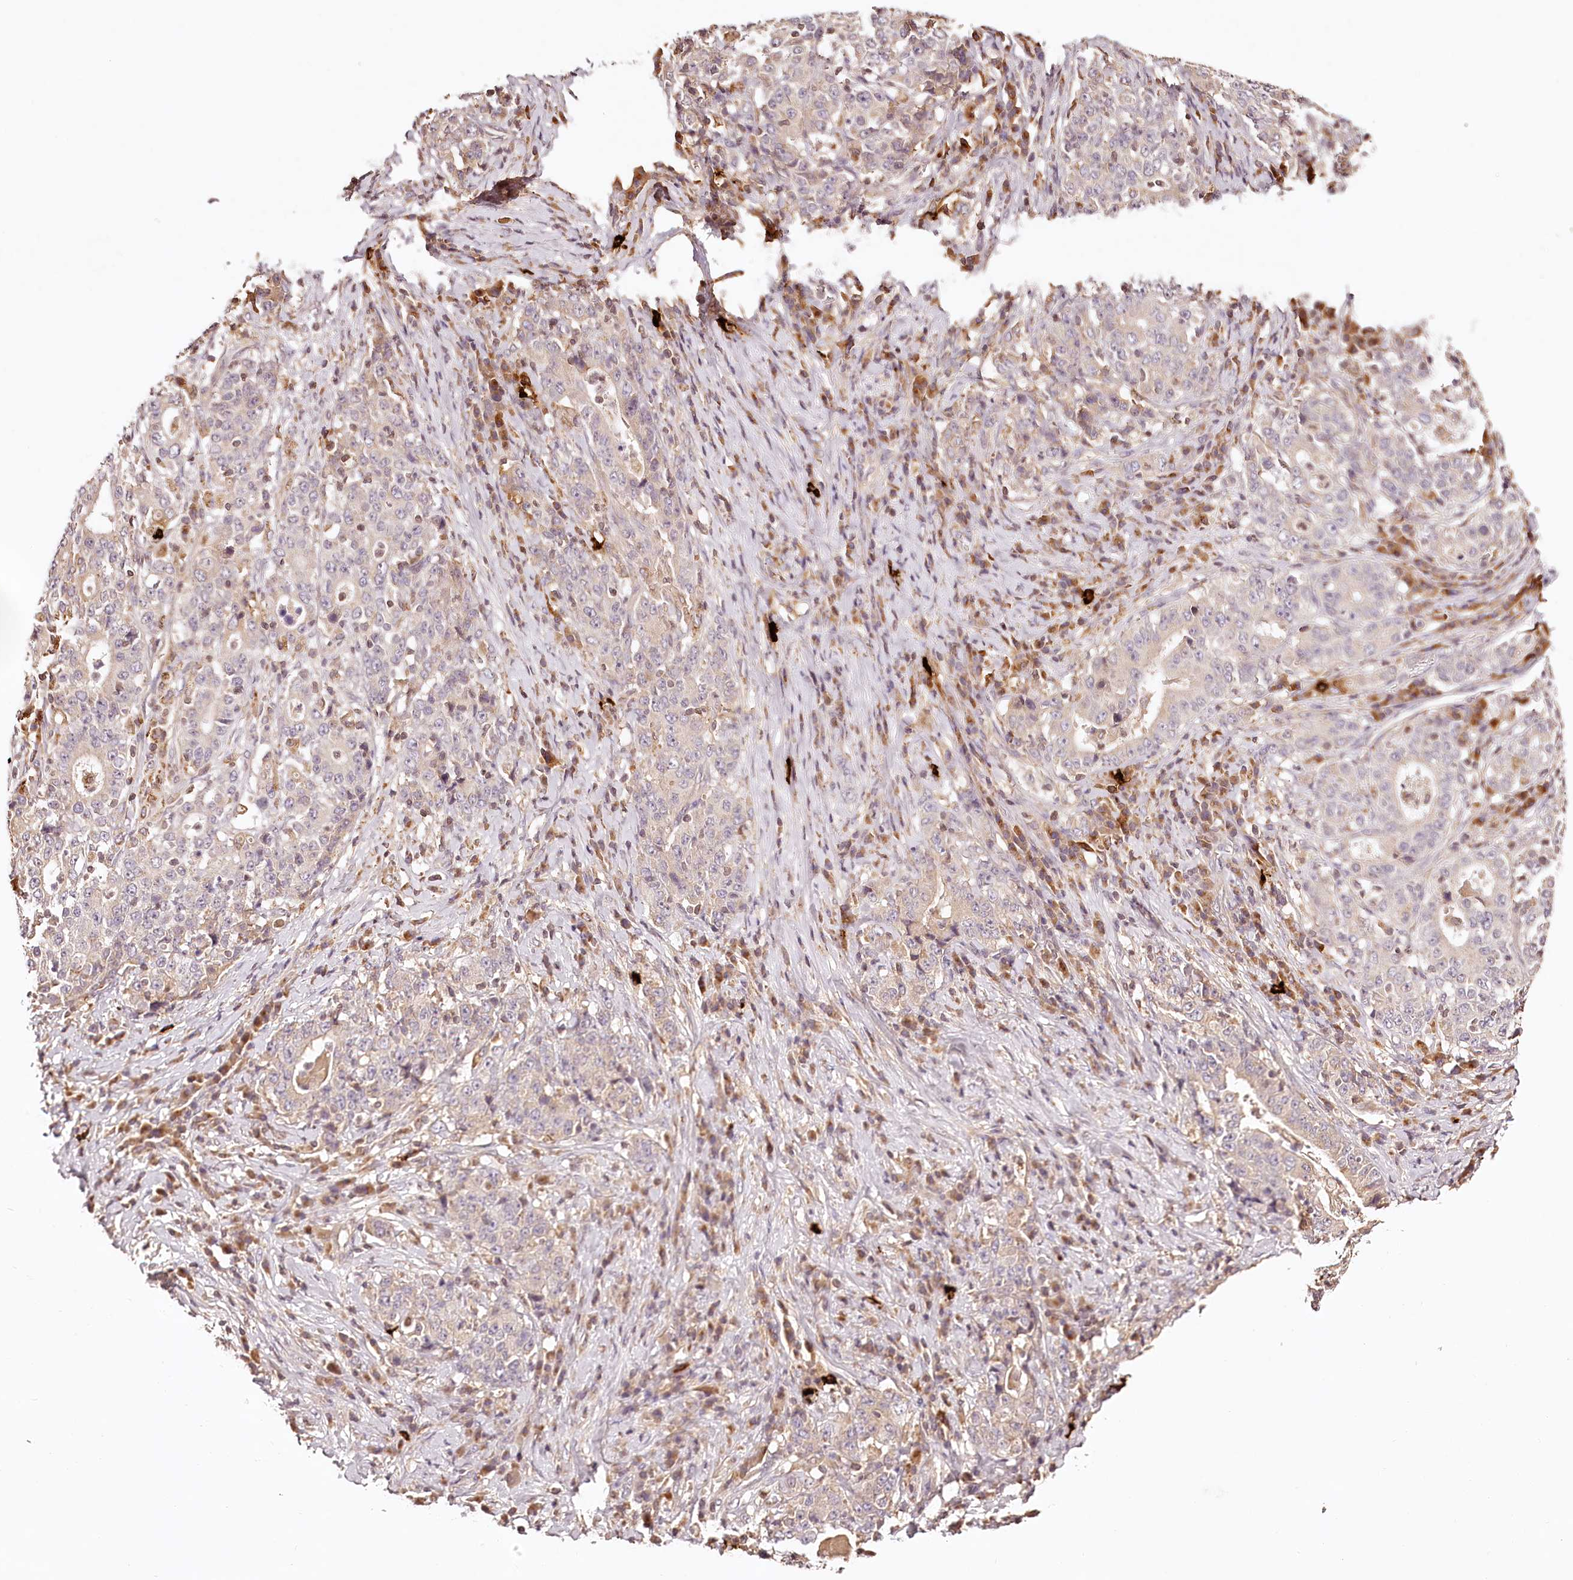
{"staining": {"intensity": "negative", "quantity": "none", "location": "none"}, "tissue": "stomach cancer", "cell_type": "Tumor cells", "image_type": "cancer", "snomed": [{"axis": "morphology", "description": "Normal tissue, NOS"}, {"axis": "morphology", "description": "Adenocarcinoma, NOS"}, {"axis": "topography", "description": "Stomach, upper"}, {"axis": "topography", "description": "Stomach"}], "caption": "Tumor cells show no significant staining in adenocarcinoma (stomach).", "gene": "SYNGR1", "patient": {"sex": "male", "age": 59}}